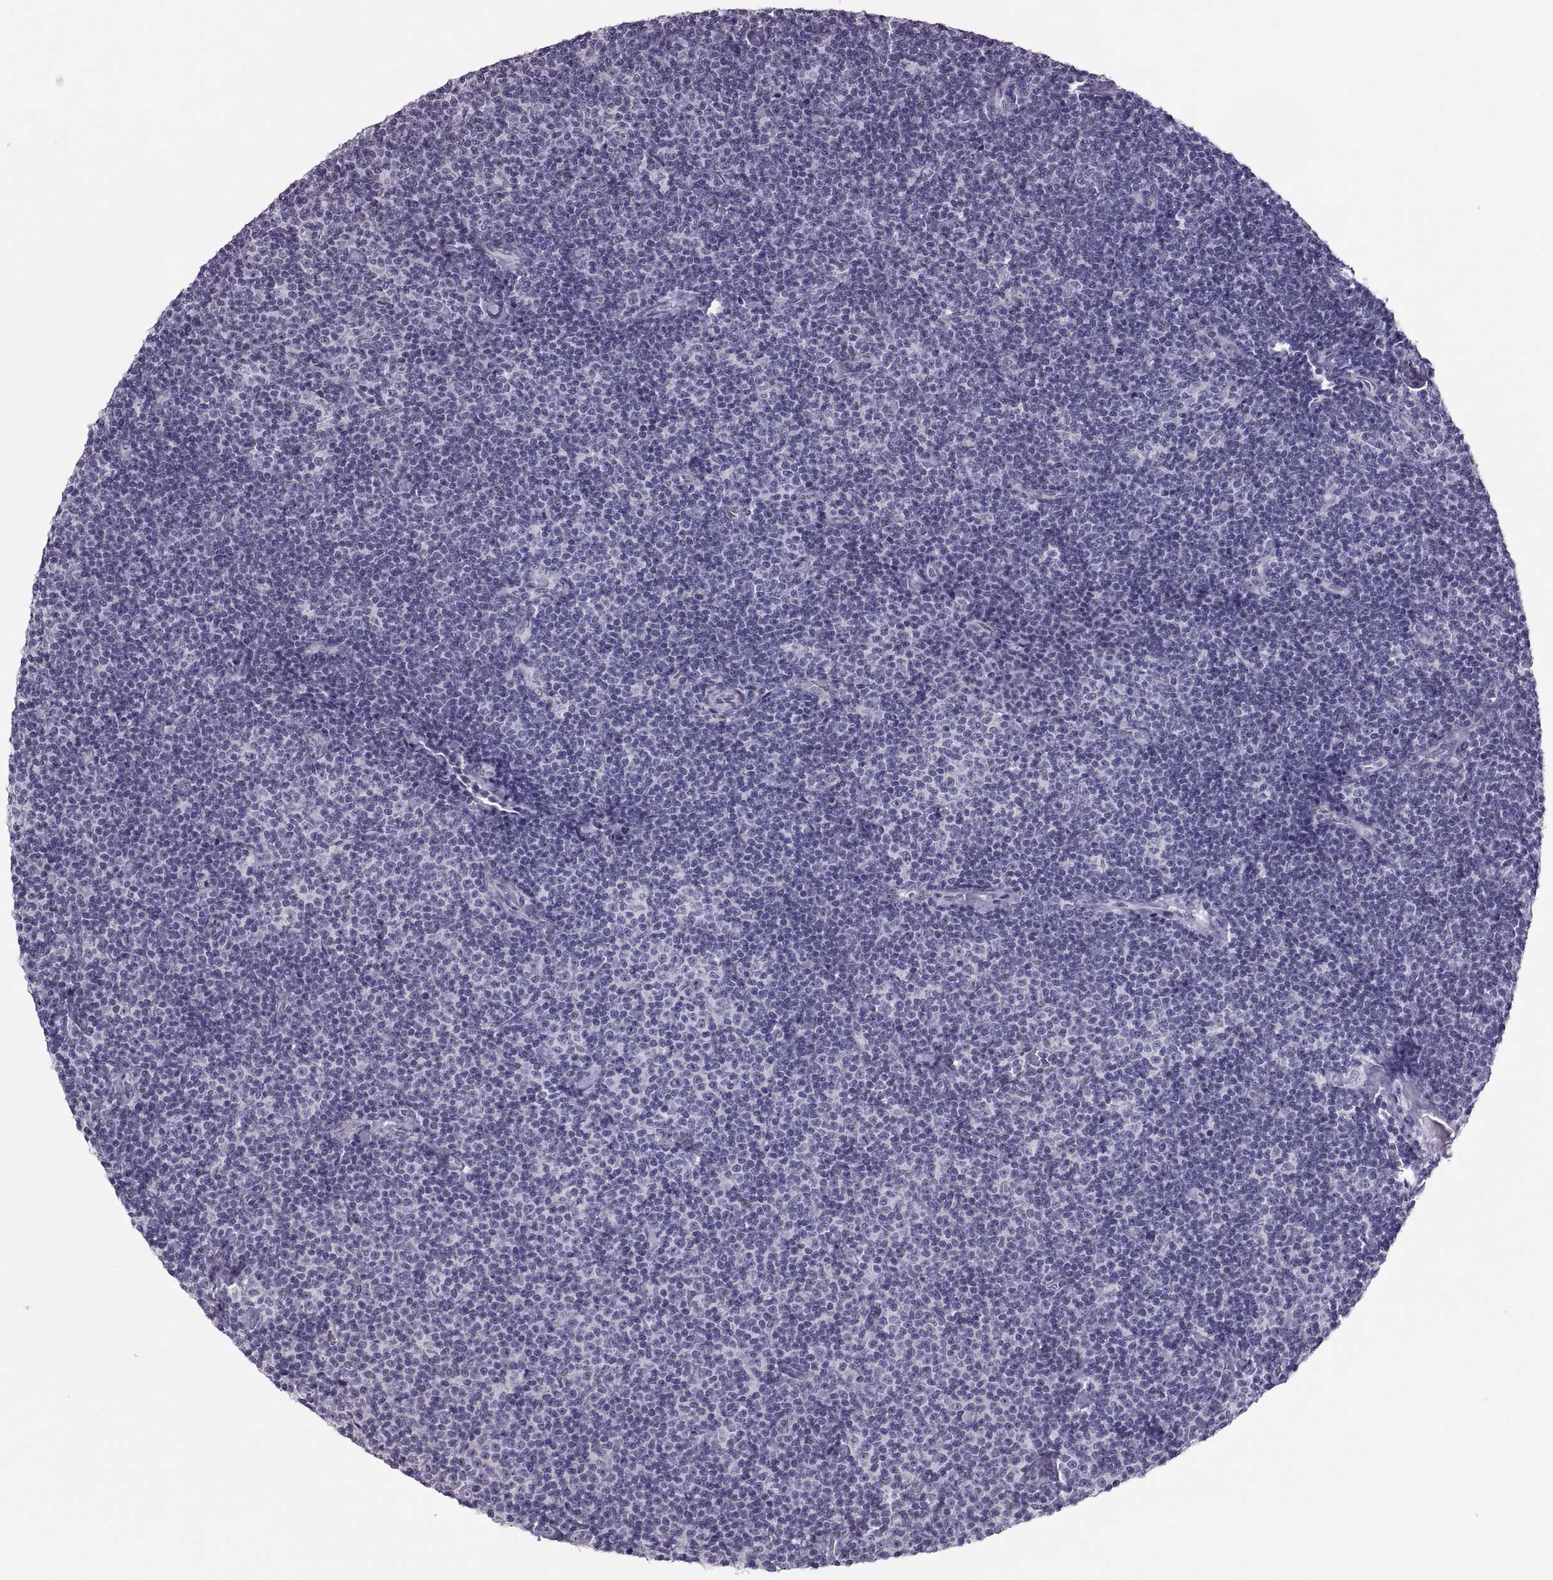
{"staining": {"intensity": "negative", "quantity": "none", "location": "none"}, "tissue": "lymphoma", "cell_type": "Tumor cells", "image_type": "cancer", "snomed": [{"axis": "morphology", "description": "Malignant lymphoma, non-Hodgkin's type, Low grade"}, {"axis": "topography", "description": "Lymph node"}], "caption": "Immunohistochemistry histopathology image of neoplastic tissue: lymphoma stained with DAB shows no significant protein expression in tumor cells.", "gene": "KRT77", "patient": {"sex": "male", "age": 81}}